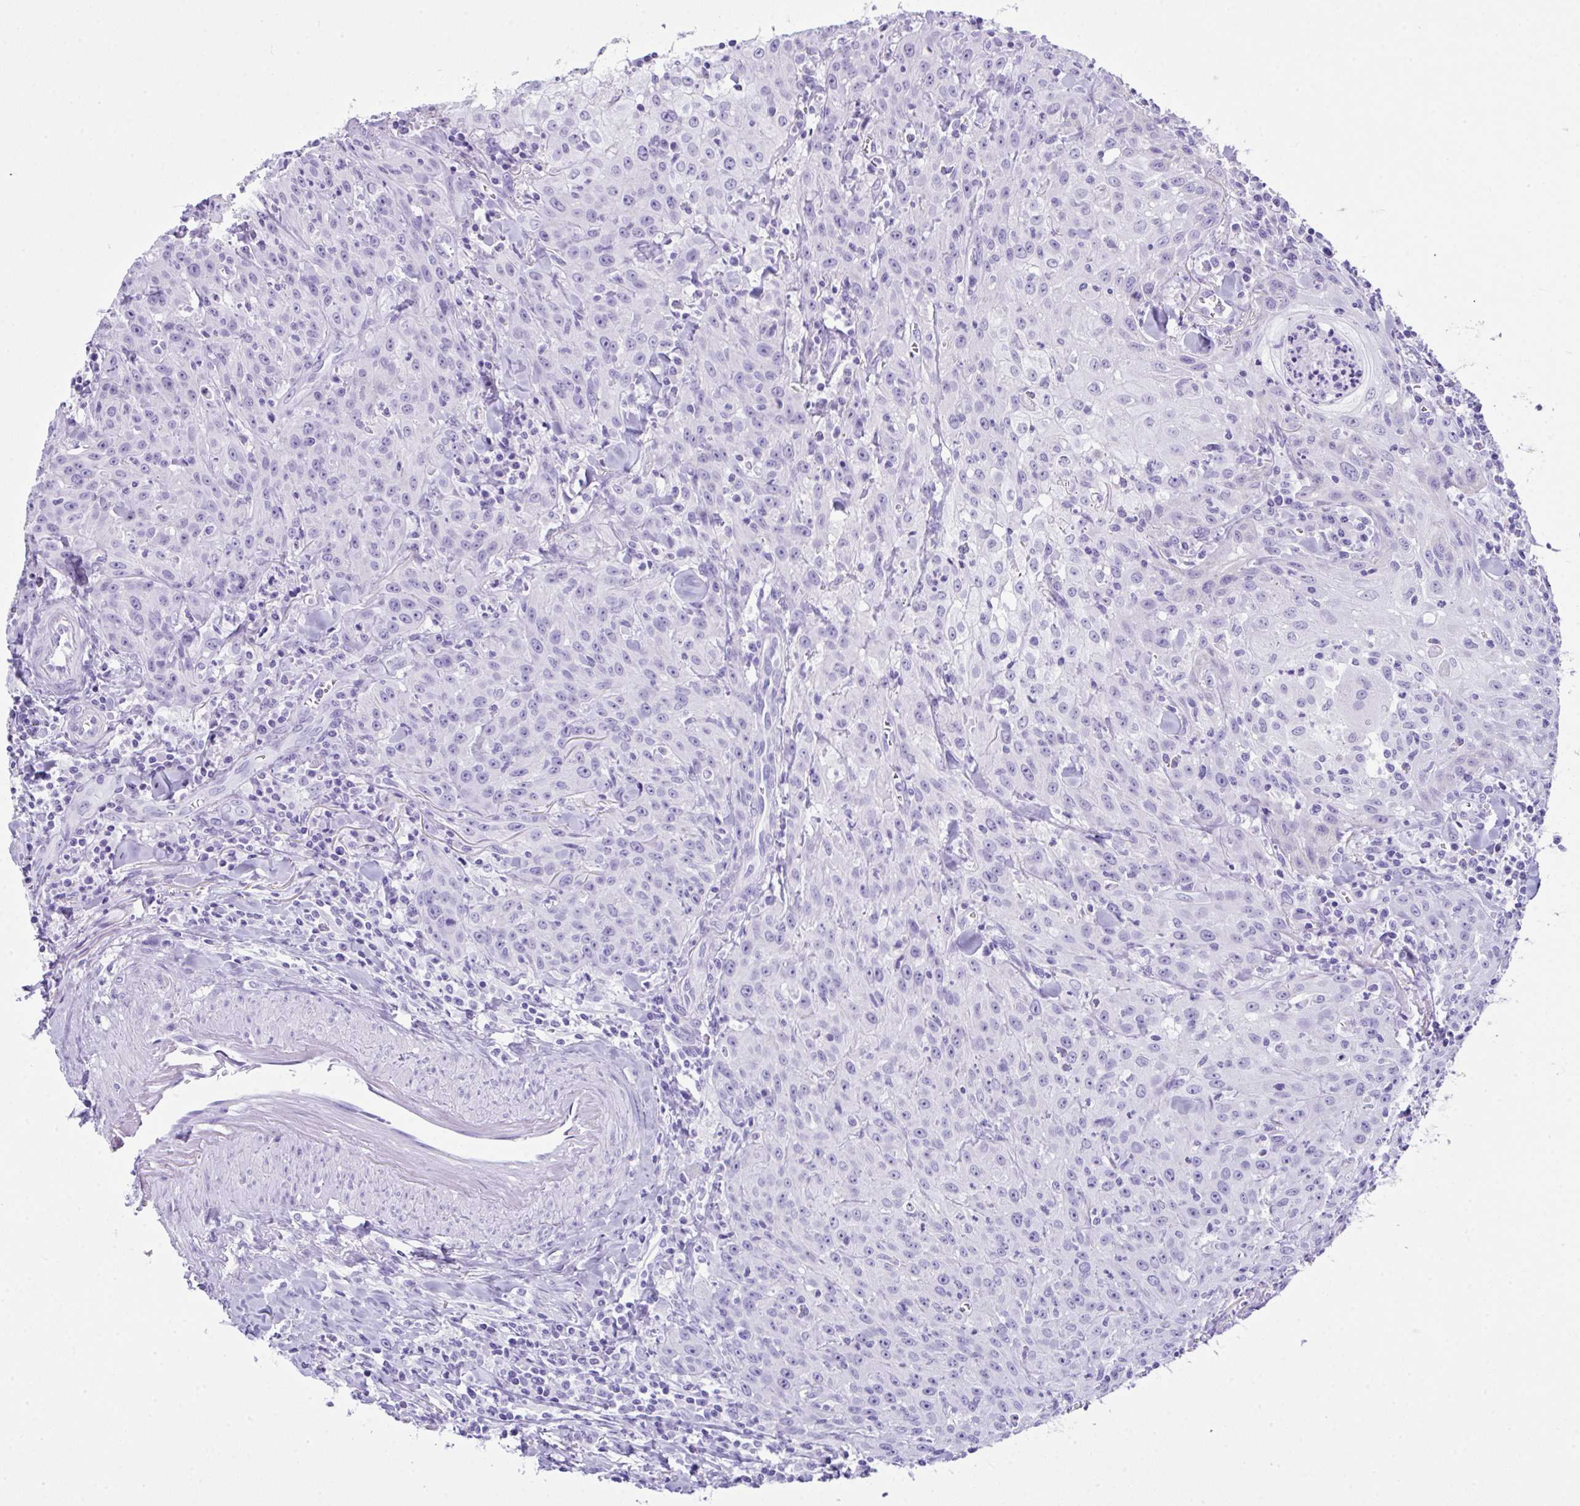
{"staining": {"intensity": "negative", "quantity": "none", "location": "none"}, "tissue": "head and neck cancer", "cell_type": "Tumor cells", "image_type": "cancer", "snomed": [{"axis": "morphology", "description": "Normal tissue, NOS"}, {"axis": "morphology", "description": "Squamous cell carcinoma, NOS"}, {"axis": "topography", "description": "Oral tissue"}, {"axis": "topography", "description": "Head-Neck"}], "caption": "Head and neck cancer stained for a protein using immunohistochemistry shows no expression tumor cells.", "gene": "LGALS4", "patient": {"sex": "female", "age": 70}}